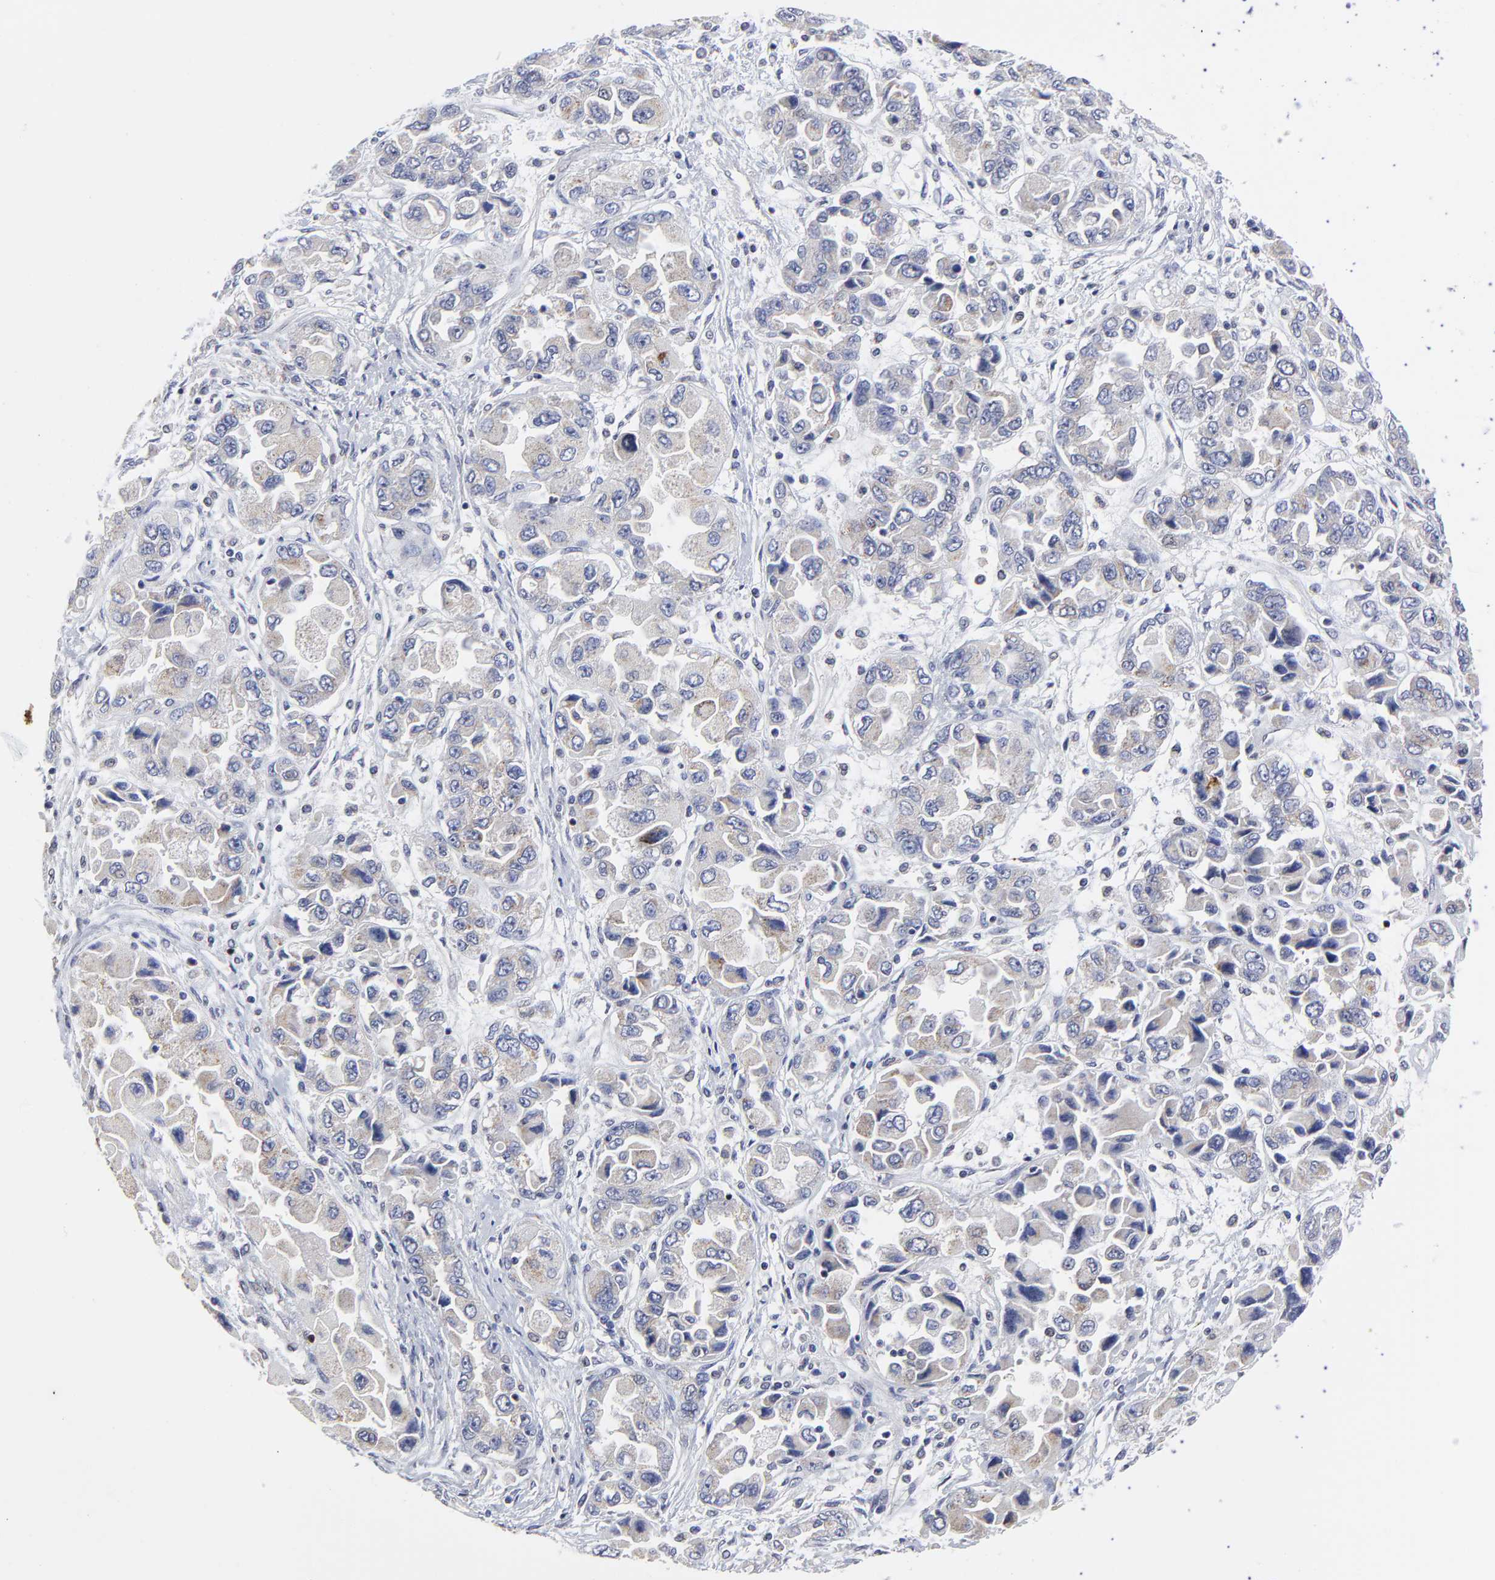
{"staining": {"intensity": "weak", "quantity": "<25%", "location": "cytoplasmic/membranous"}, "tissue": "ovarian cancer", "cell_type": "Tumor cells", "image_type": "cancer", "snomed": [{"axis": "morphology", "description": "Cystadenocarcinoma, serous, NOS"}, {"axis": "topography", "description": "Ovary"}], "caption": "DAB (3,3'-diaminobenzidine) immunohistochemical staining of human ovarian cancer (serous cystadenocarcinoma) demonstrates no significant expression in tumor cells.", "gene": "NCAPH", "patient": {"sex": "female", "age": 84}}